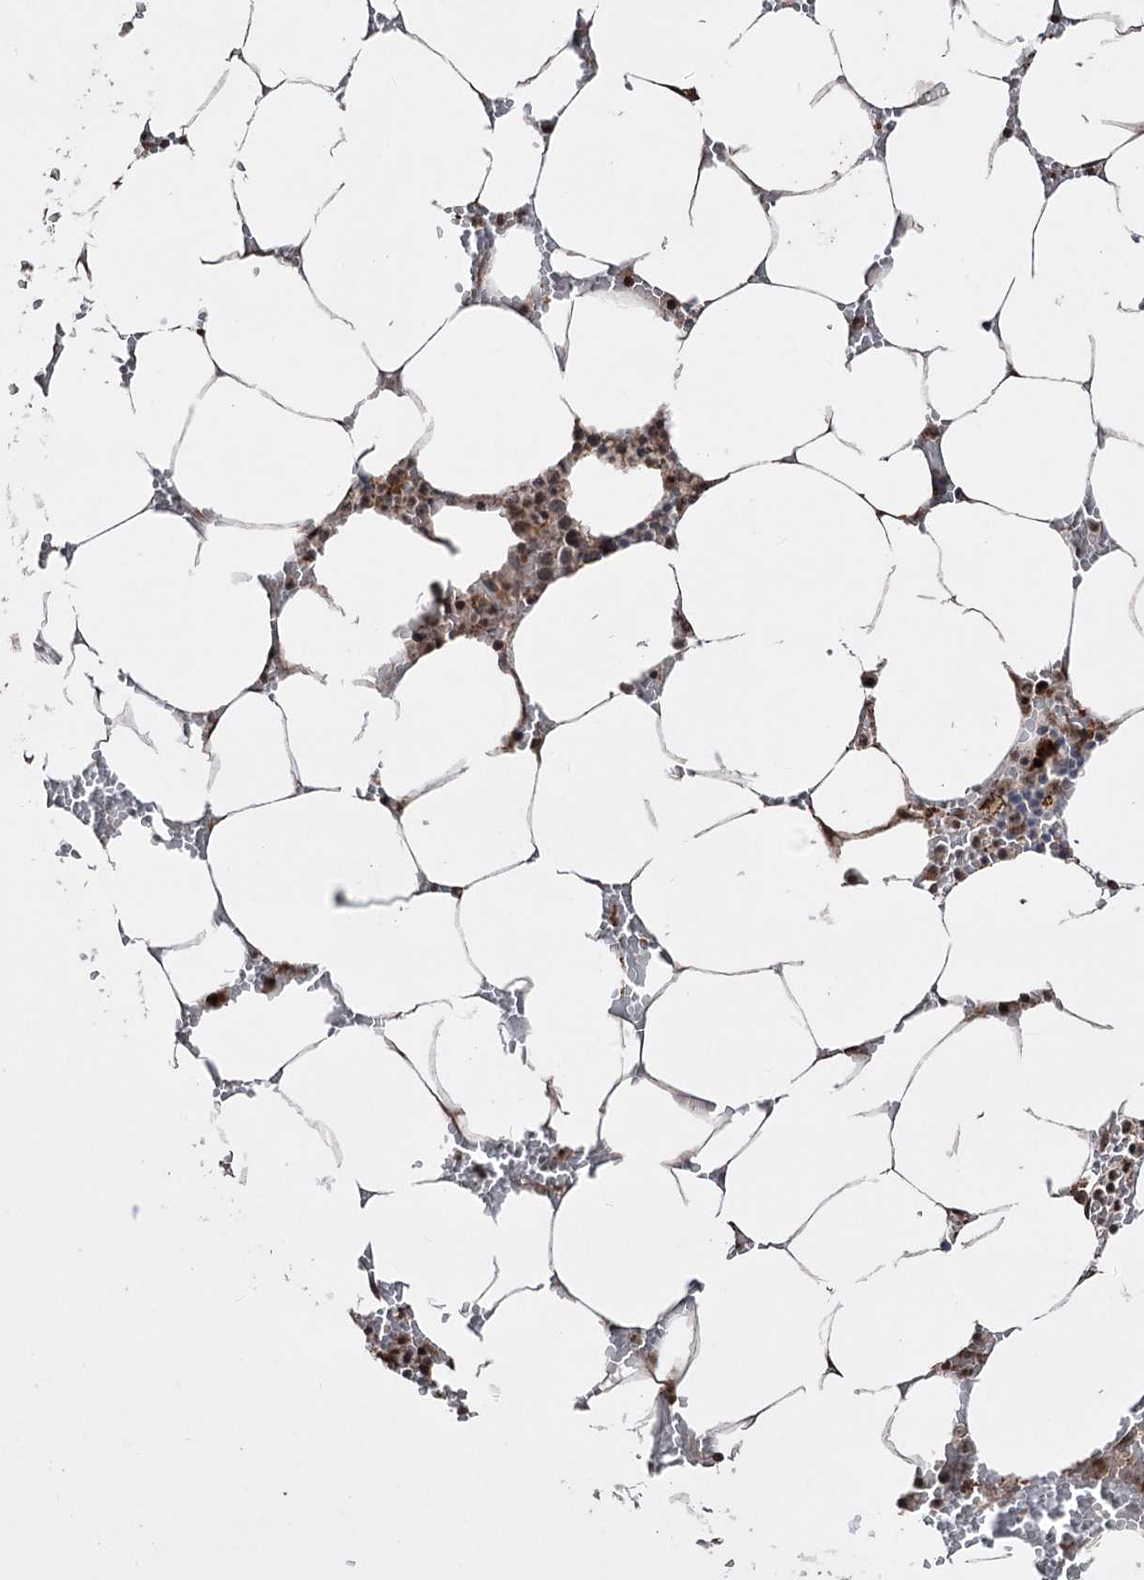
{"staining": {"intensity": "moderate", "quantity": "25%-75%", "location": "nuclear"}, "tissue": "bone marrow", "cell_type": "Hematopoietic cells", "image_type": "normal", "snomed": [{"axis": "morphology", "description": "Normal tissue, NOS"}, {"axis": "topography", "description": "Bone marrow"}], "caption": "A brown stain shows moderate nuclear positivity of a protein in hematopoietic cells of normal human bone marrow.", "gene": "CPNE8", "patient": {"sex": "male", "age": 70}}